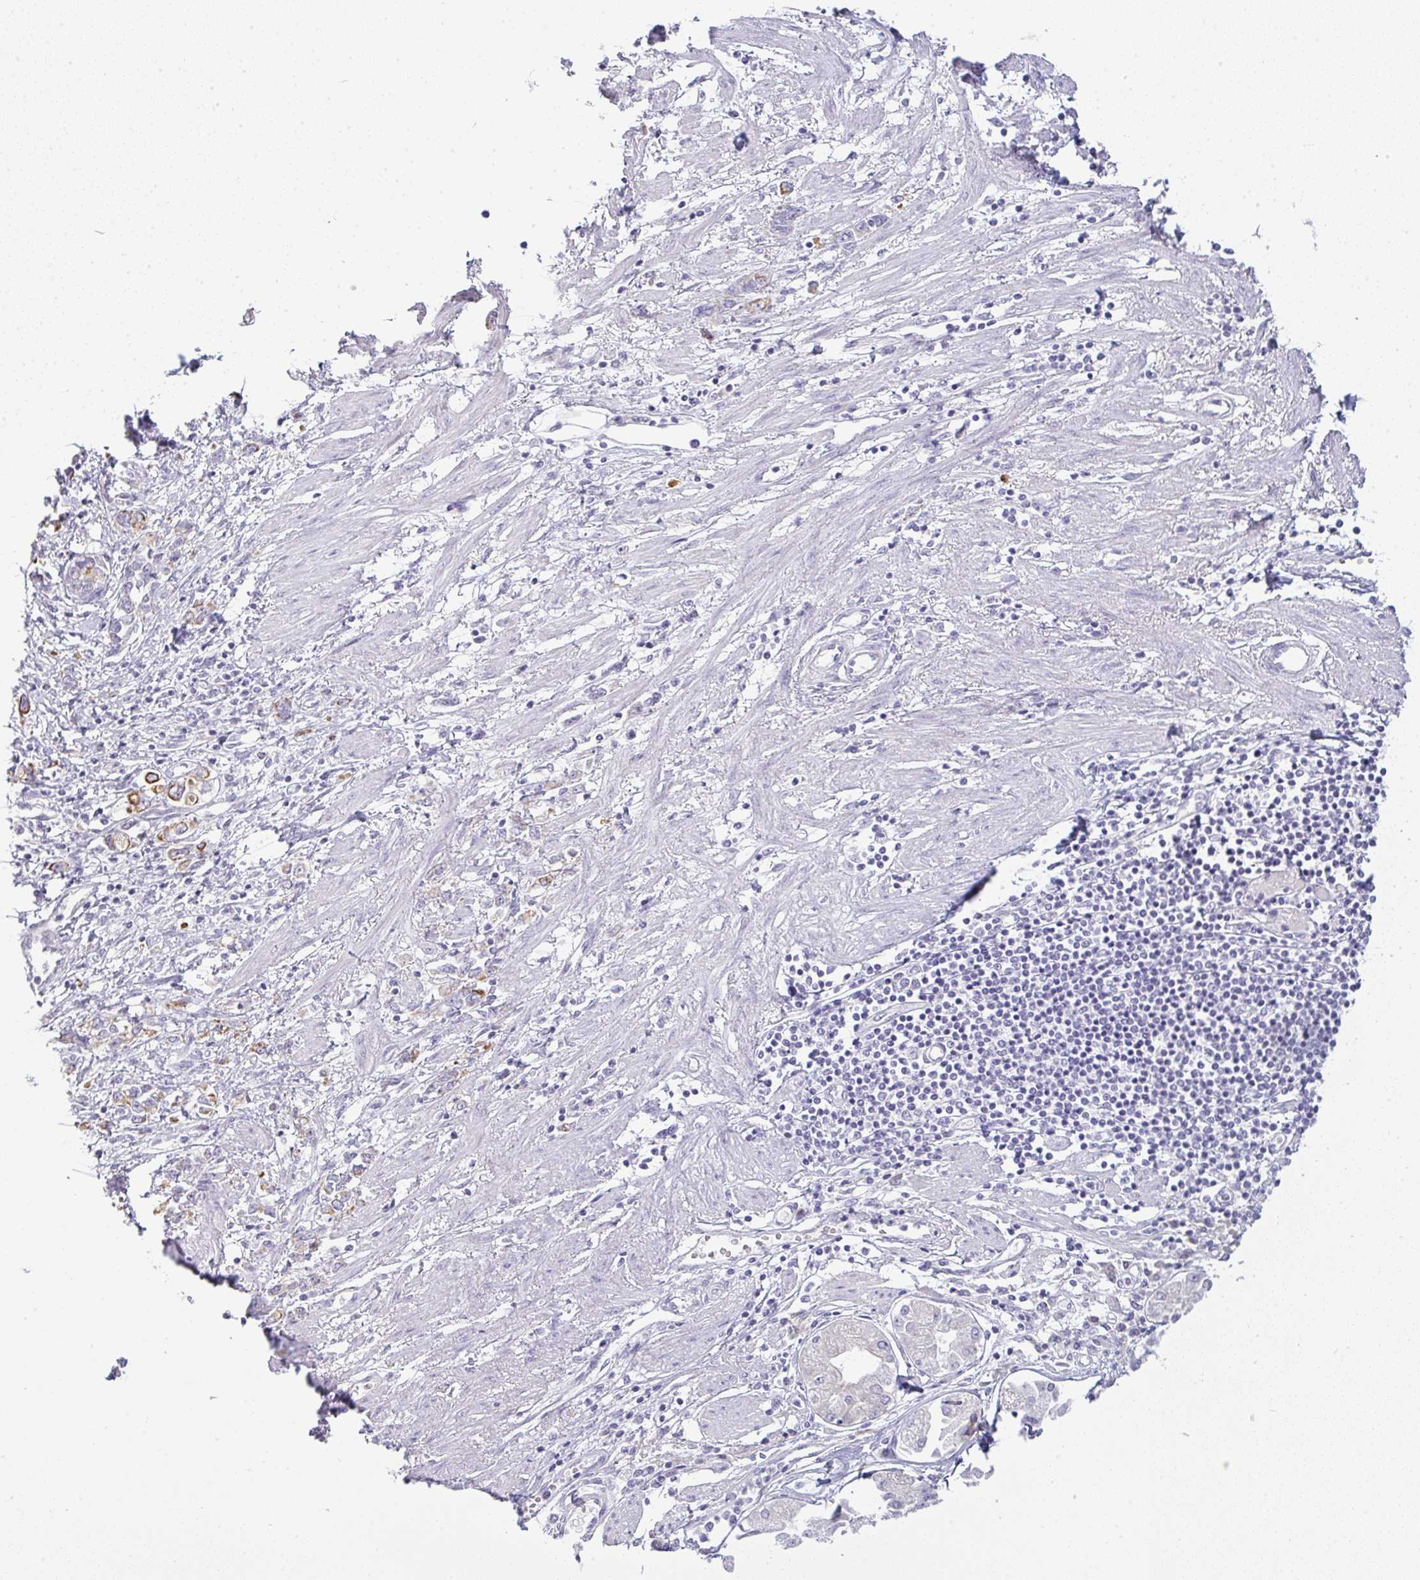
{"staining": {"intensity": "moderate", "quantity": "<25%", "location": "cytoplasmic/membranous"}, "tissue": "stomach cancer", "cell_type": "Tumor cells", "image_type": "cancer", "snomed": [{"axis": "morphology", "description": "Adenocarcinoma, NOS"}, {"axis": "topography", "description": "Stomach"}], "caption": "A brown stain labels moderate cytoplasmic/membranous expression of a protein in stomach cancer (adenocarcinoma) tumor cells.", "gene": "SIRPB2", "patient": {"sex": "female", "age": 76}}